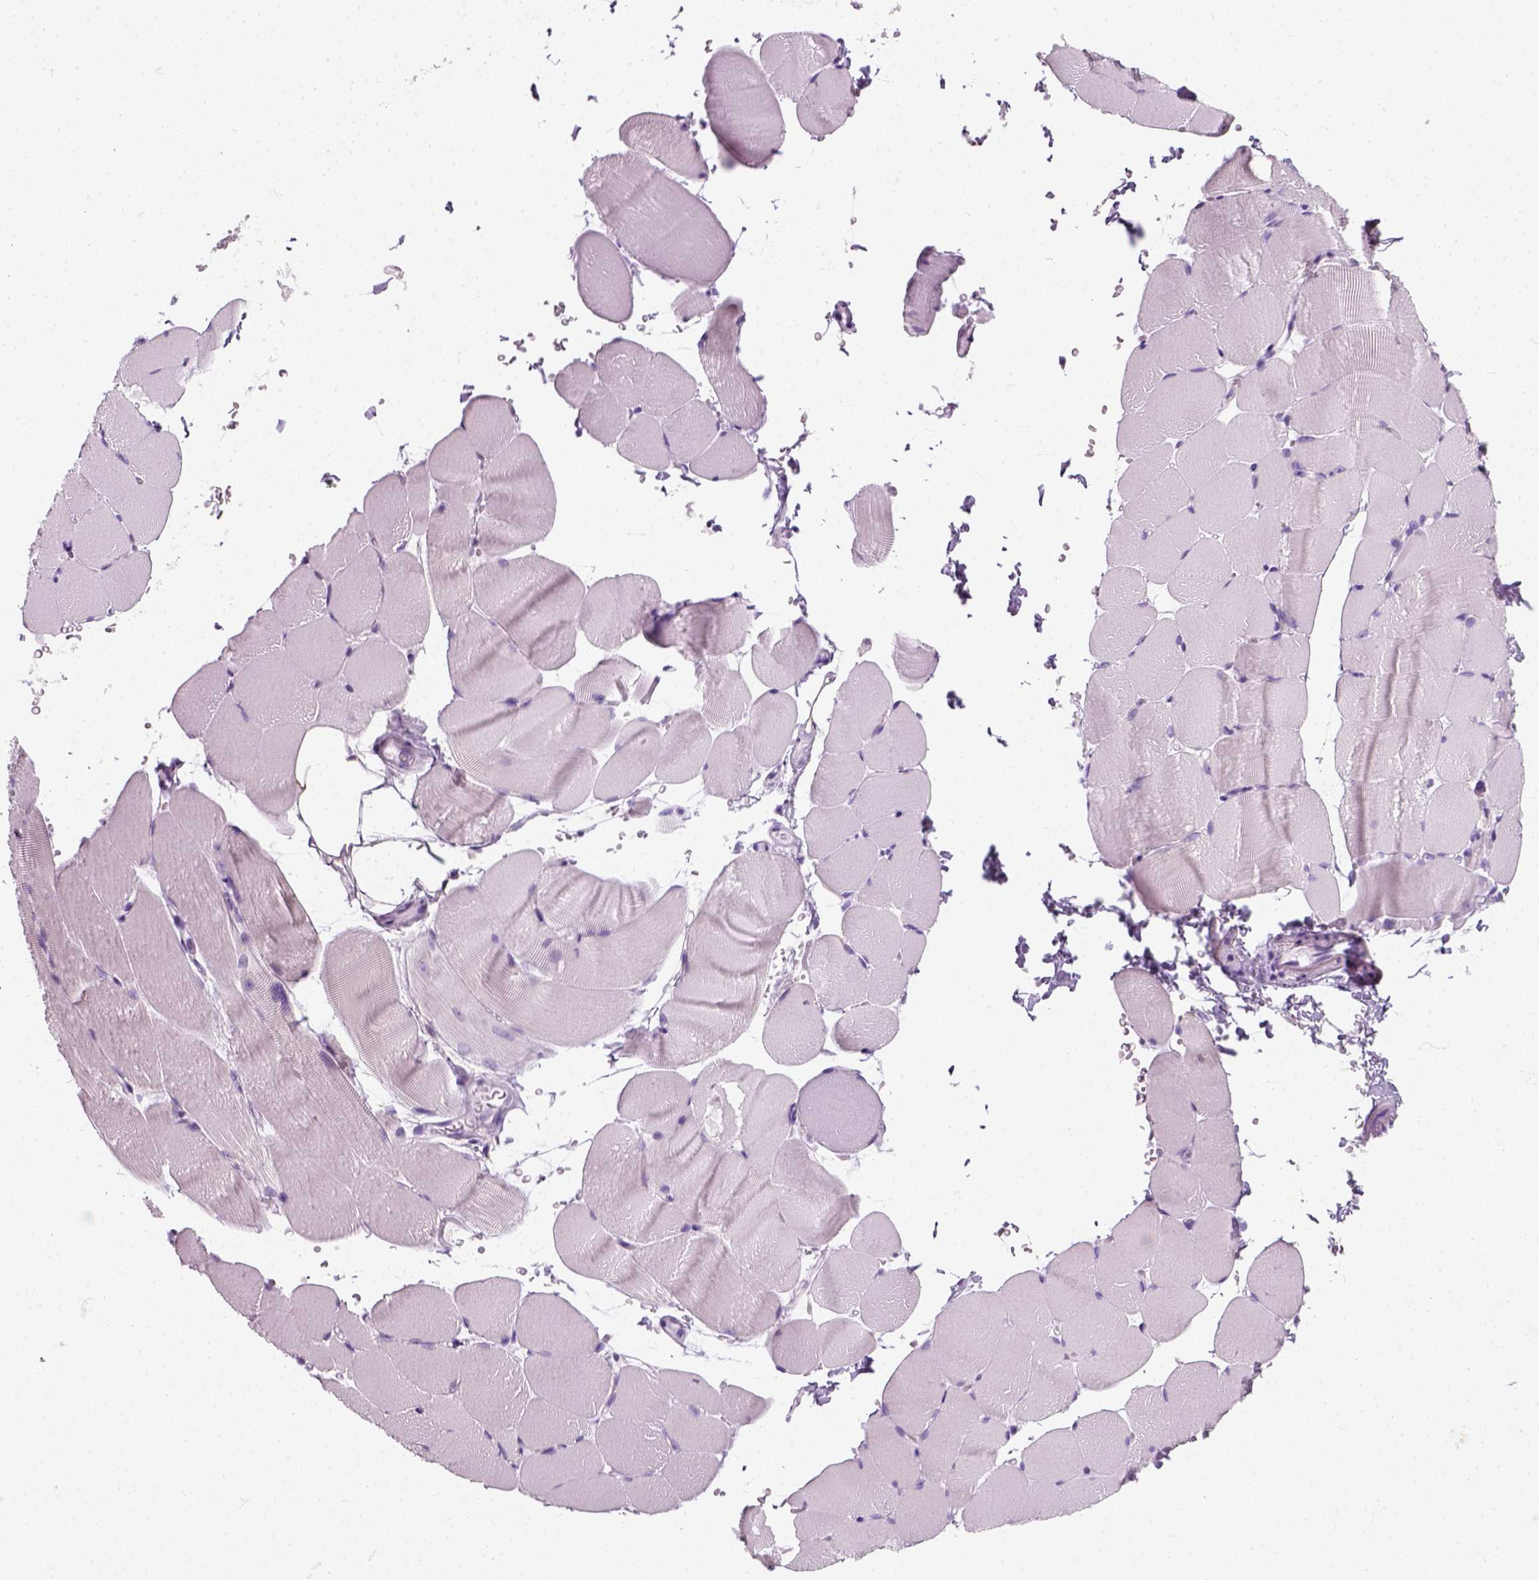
{"staining": {"intensity": "negative", "quantity": "none", "location": "none"}, "tissue": "skeletal muscle", "cell_type": "Myocytes", "image_type": "normal", "snomed": [{"axis": "morphology", "description": "Normal tissue, NOS"}, {"axis": "topography", "description": "Skeletal muscle"}], "caption": "High magnification brightfield microscopy of normal skeletal muscle stained with DAB (brown) and counterstained with hematoxylin (blue): myocytes show no significant expression. (Stains: DAB IHC with hematoxylin counter stain, Microscopy: brightfield microscopy at high magnification).", "gene": "SLC12A5", "patient": {"sex": "female", "age": 37}}